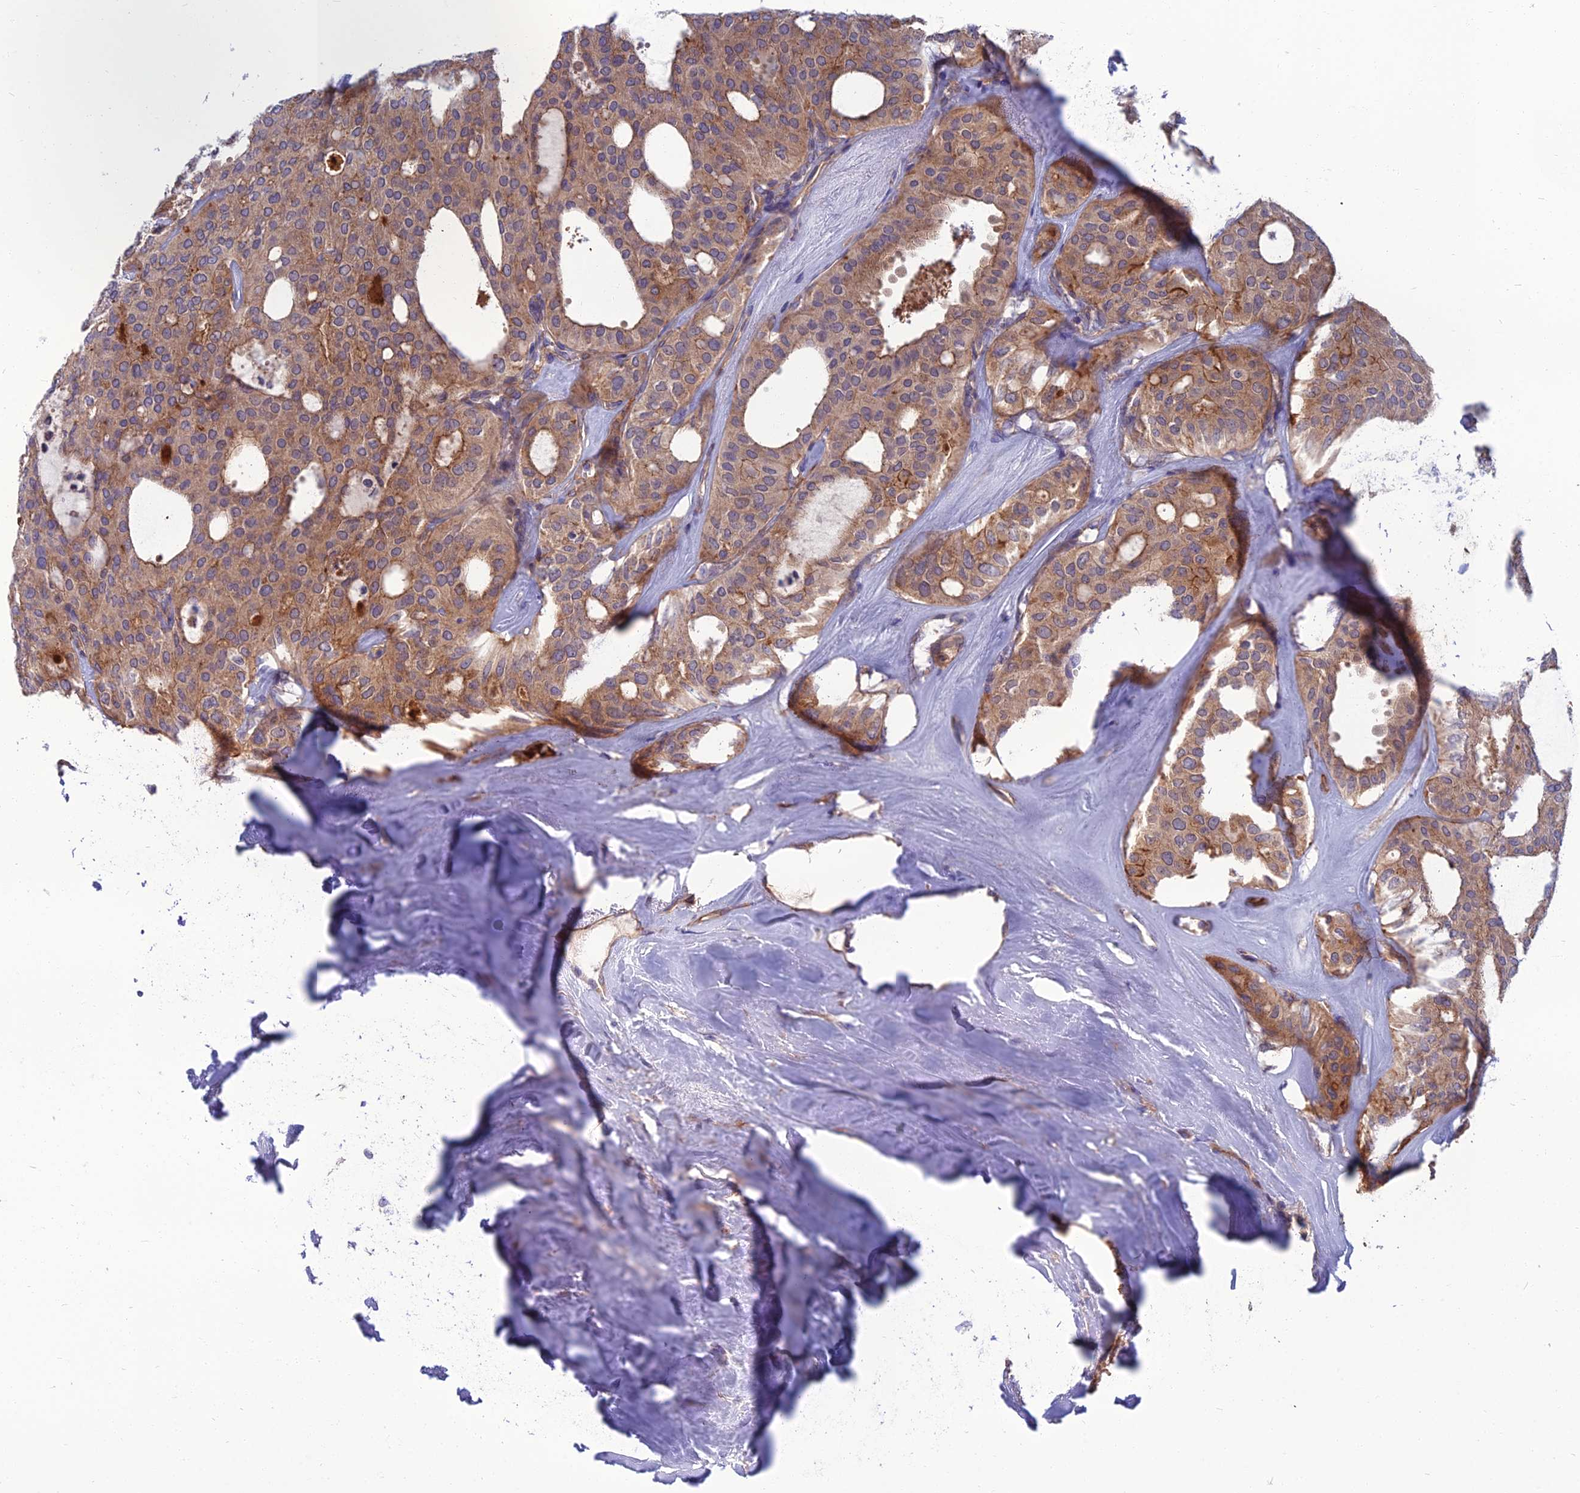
{"staining": {"intensity": "moderate", "quantity": ">75%", "location": "cytoplasmic/membranous"}, "tissue": "thyroid cancer", "cell_type": "Tumor cells", "image_type": "cancer", "snomed": [{"axis": "morphology", "description": "Follicular adenoma carcinoma, NOS"}, {"axis": "topography", "description": "Thyroid gland"}], "caption": "An immunohistochemistry (IHC) histopathology image of tumor tissue is shown. Protein staining in brown highlights moderate cytoplasmic/membranous positivity in thyroid cancer (follicular adenoma carcinoma) within tumor cells. The protein is shown in brown color, while the nuclei are stained blue.", "gene": "WDR24", "patient": {"sex": "male", "age": 75}}